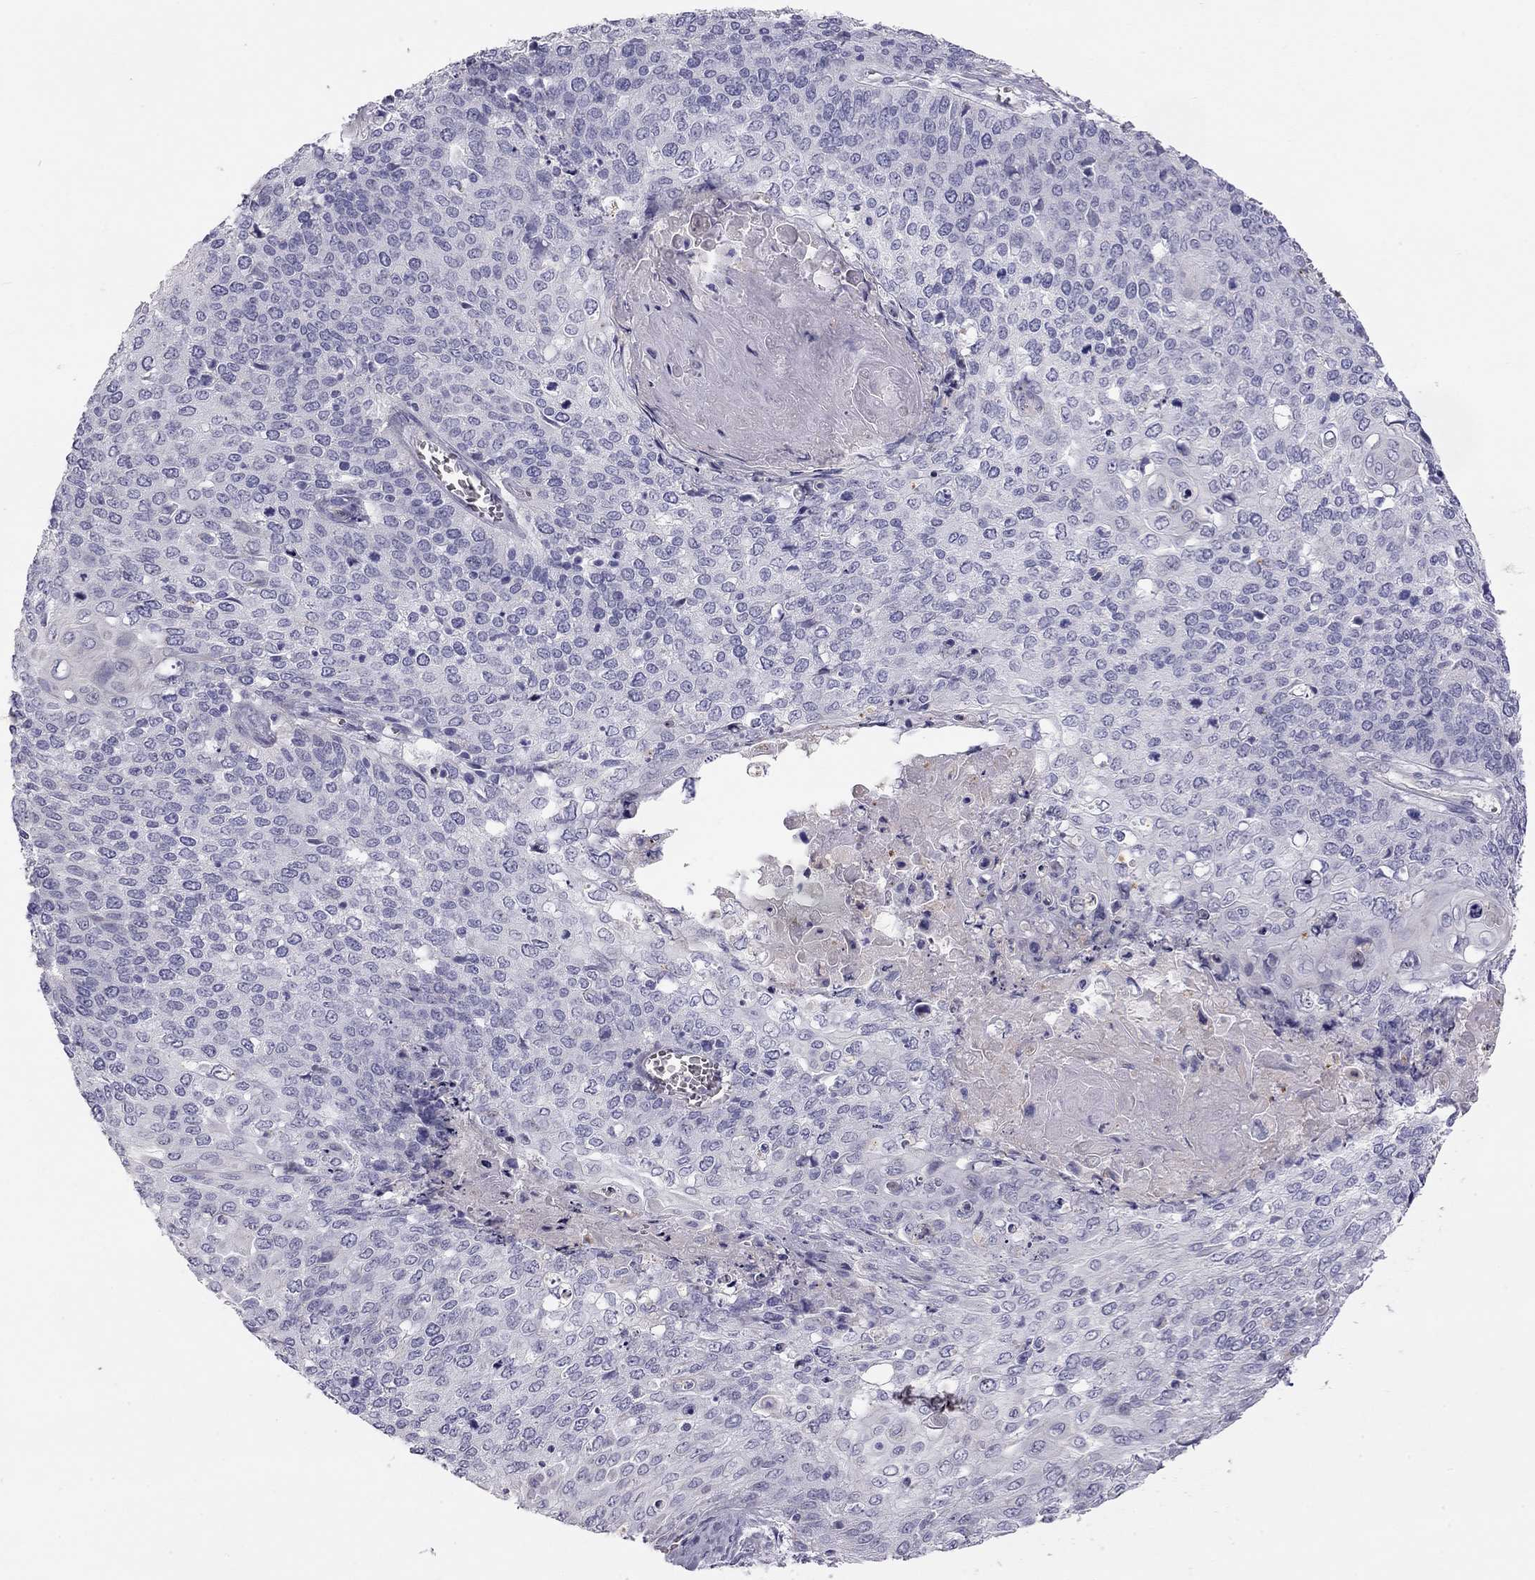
{"staining": {"intensity": "negative", "quantity": "none", "location": "none"}, "tissue": "cervical cancer", "cell_type": "Tumor cells", "image_type": "cancer", "snomed": [{"axis": "morphology", "description": "Squamous cell carcinoma, NOS"}, {"axis": "topography", "description": "Cervix"}], "caption": "Squamous cell carcinoma (cervical) was stained to show a protein in brown. There is no significant expression in tumor cells. The staining is performed using DAB brown chromogen with nuclei counter-stained in using hematoxylin.", "gene": "TDRD6", "patient": {"sex": "female", "age": 39}}